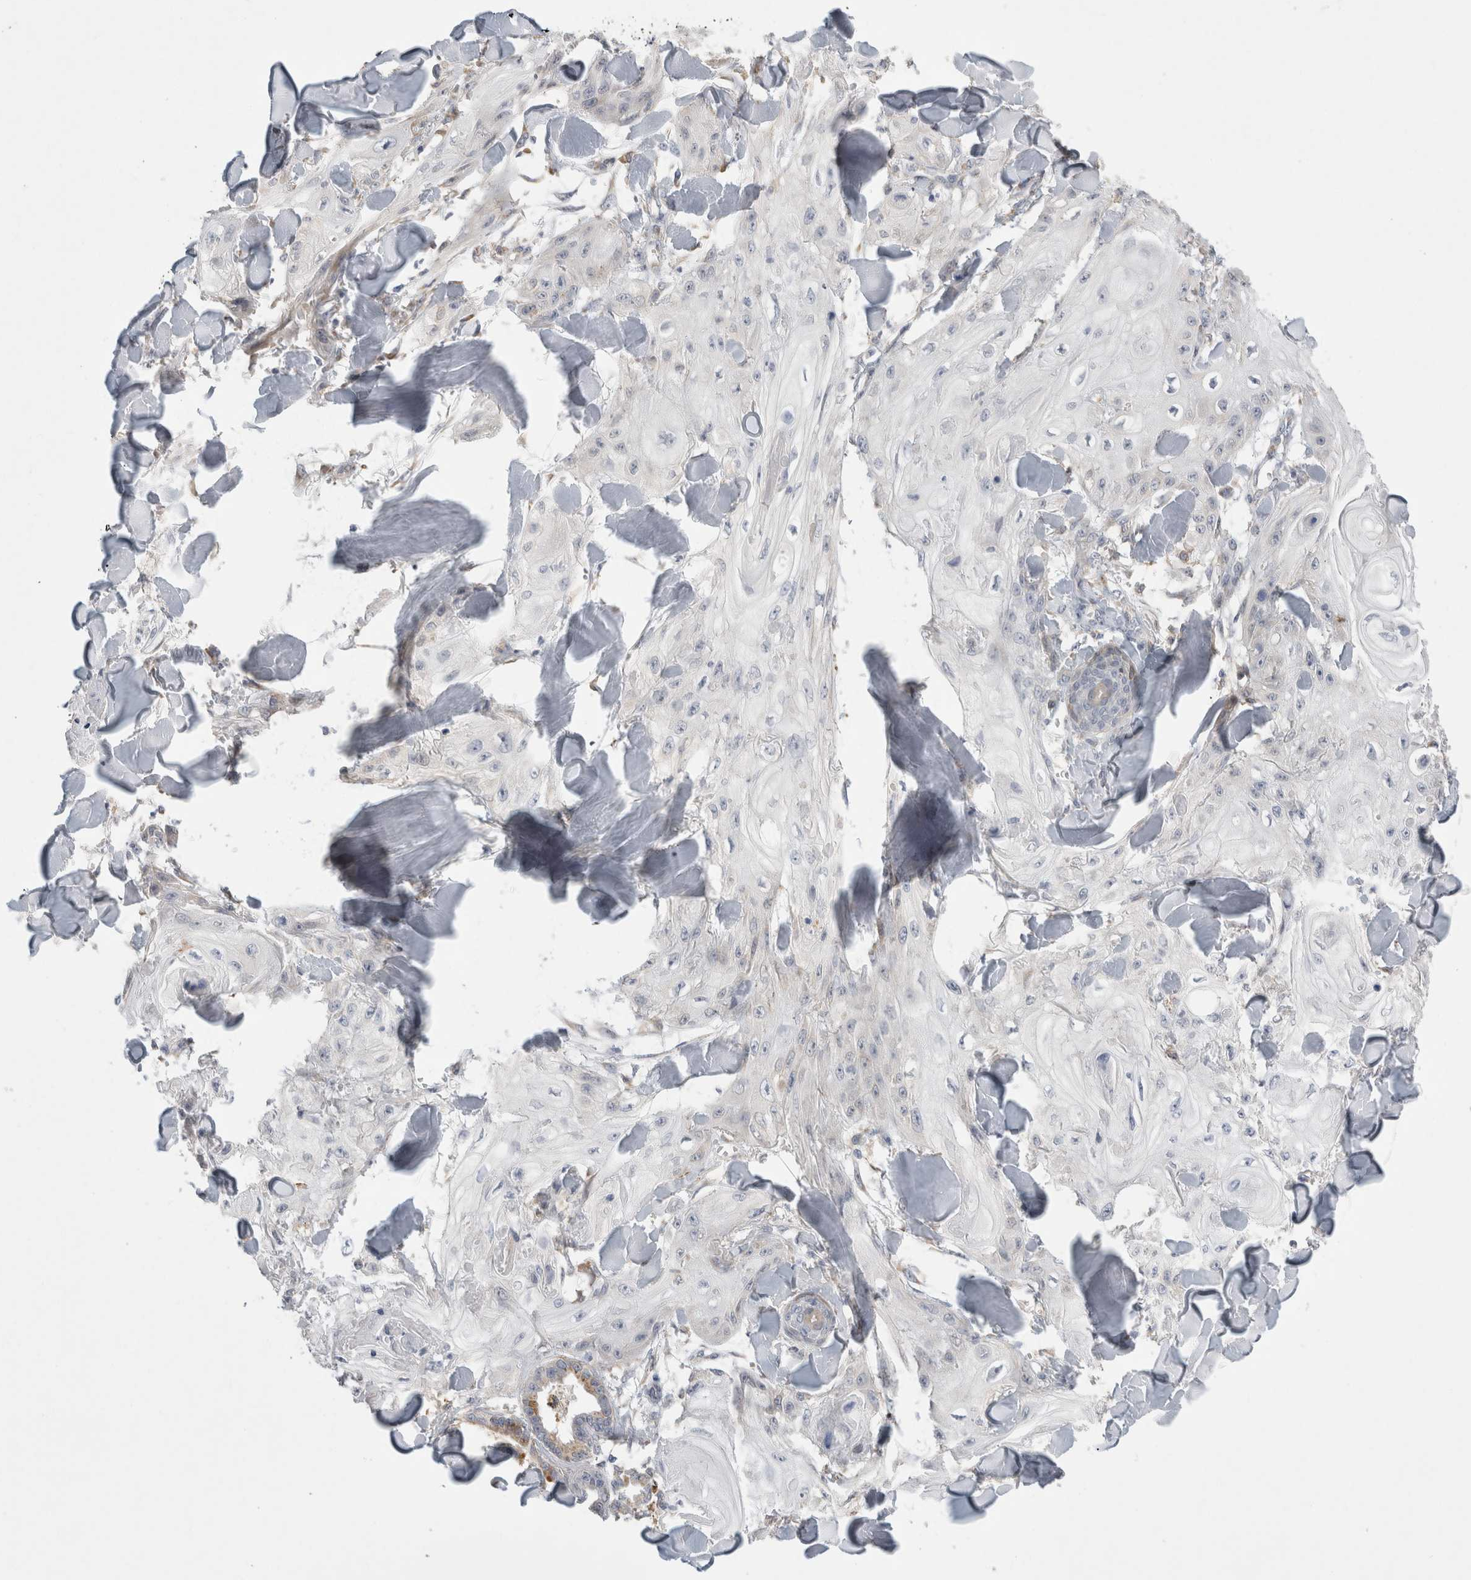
{"staining": {"intensity": "negative", "quantity": "none", "location": "none"}, "tissue": "skin cancer", "cell_type": "Tumor cells", "image_type": "cancer", "snomed": [{"axis": "morphology", "description": "Squamous cell carcinoma, NOS"}, {"axis": "topography", "description": "Skin"}], "caption": "Tumor cells show no significant positivity in skin squamous cell carcinoma.", "gene": "TRMT9B", "patient": {"sex": "male", "age": 74}}